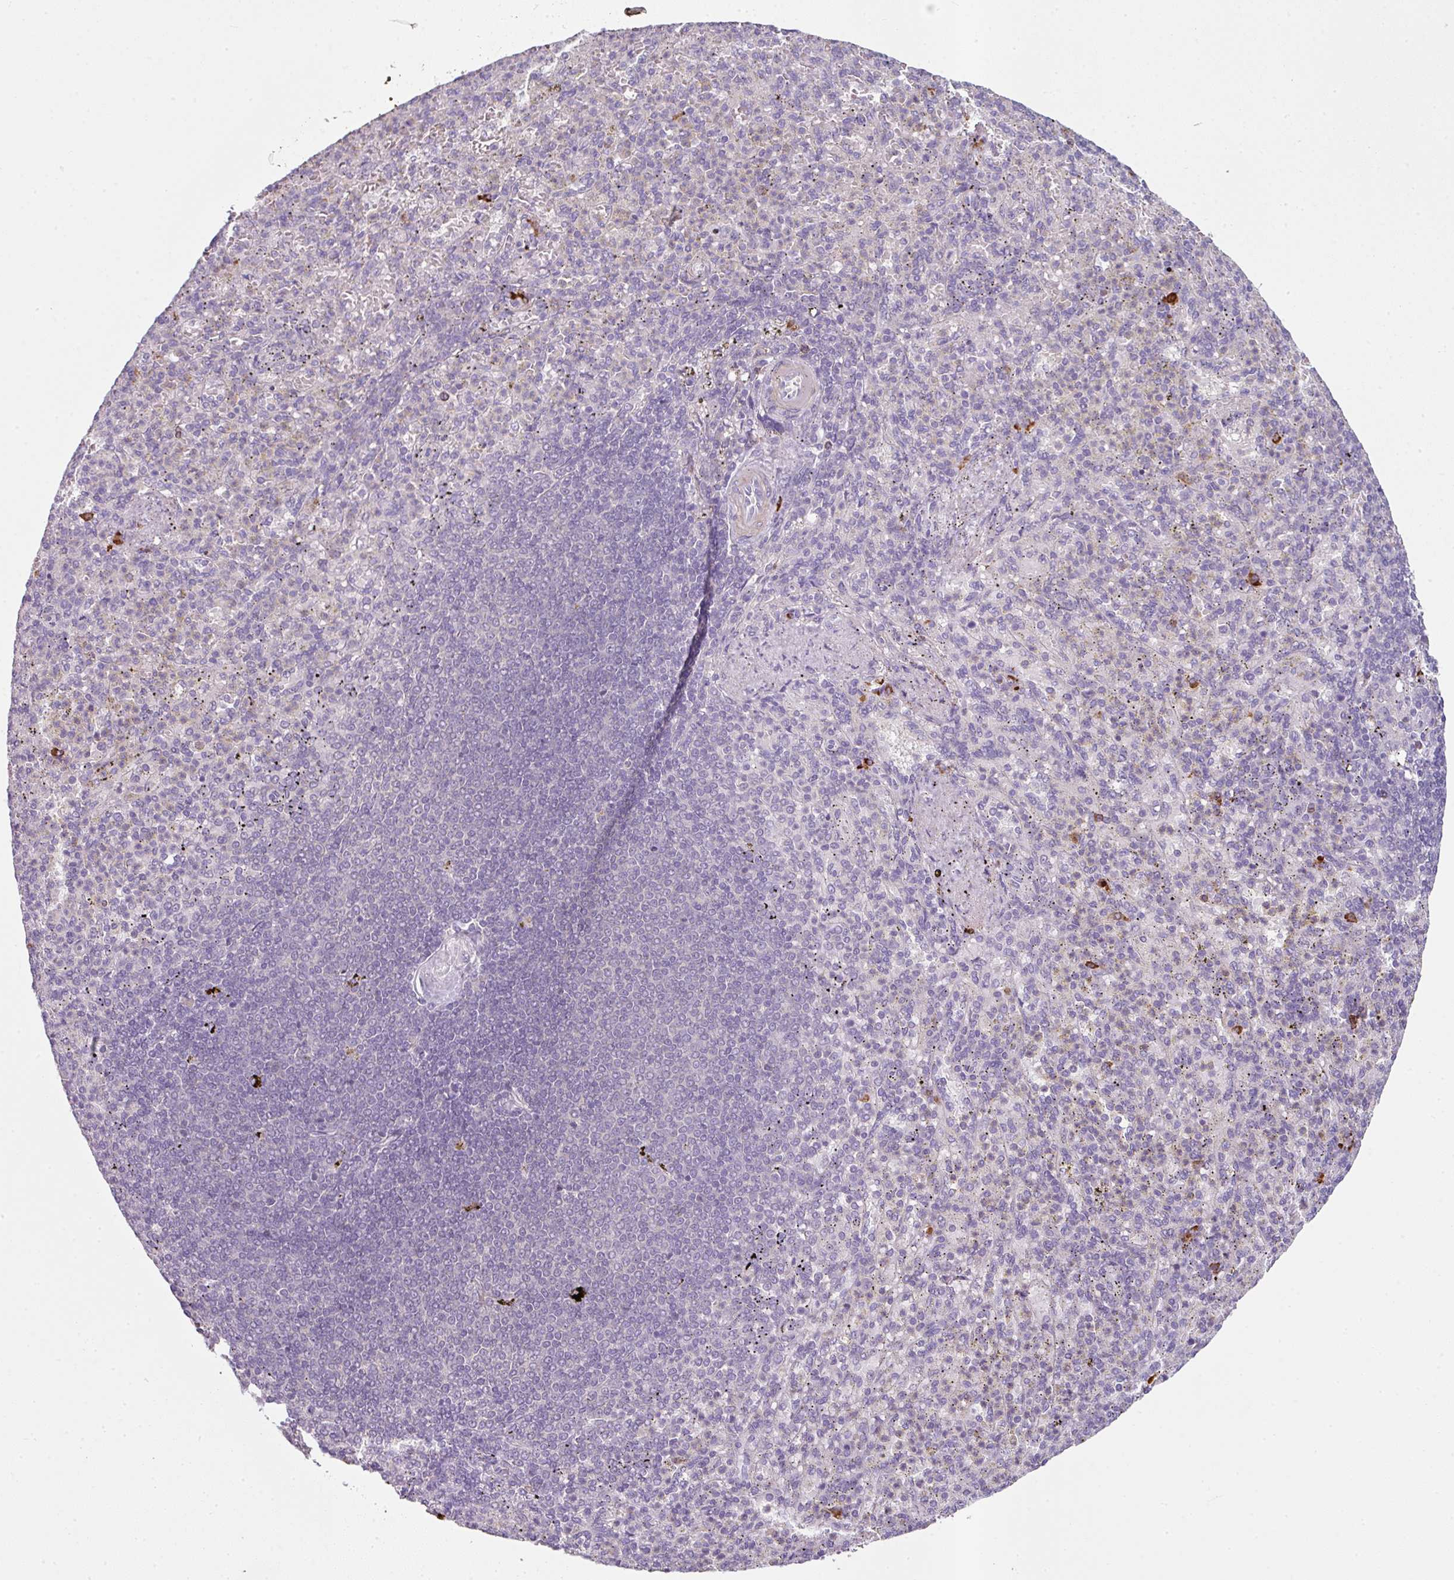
{"staining": {"intensity": "negative", "quantity": "none", "location": "none"}, "tissue": "spleen", "cell_type": "Cells in red pulp", "image_type": "normal", "snomed": [{"axis": "morphology", "description": "Normal tissue, NOS"}, {"axis": "topography", "description": "Spleen"}], "caption": "The immunohistochemistry (IHC) histopathology image has no significant expression in cells in red pulp of spleen. The staining is performed using DAB (3,3'-diaminobenzidine) brown chromogen with nuclei counter-stained in using hematoxylin.", "gene": "FHAD1", "patient": {"sex": "female", "age": 74}}